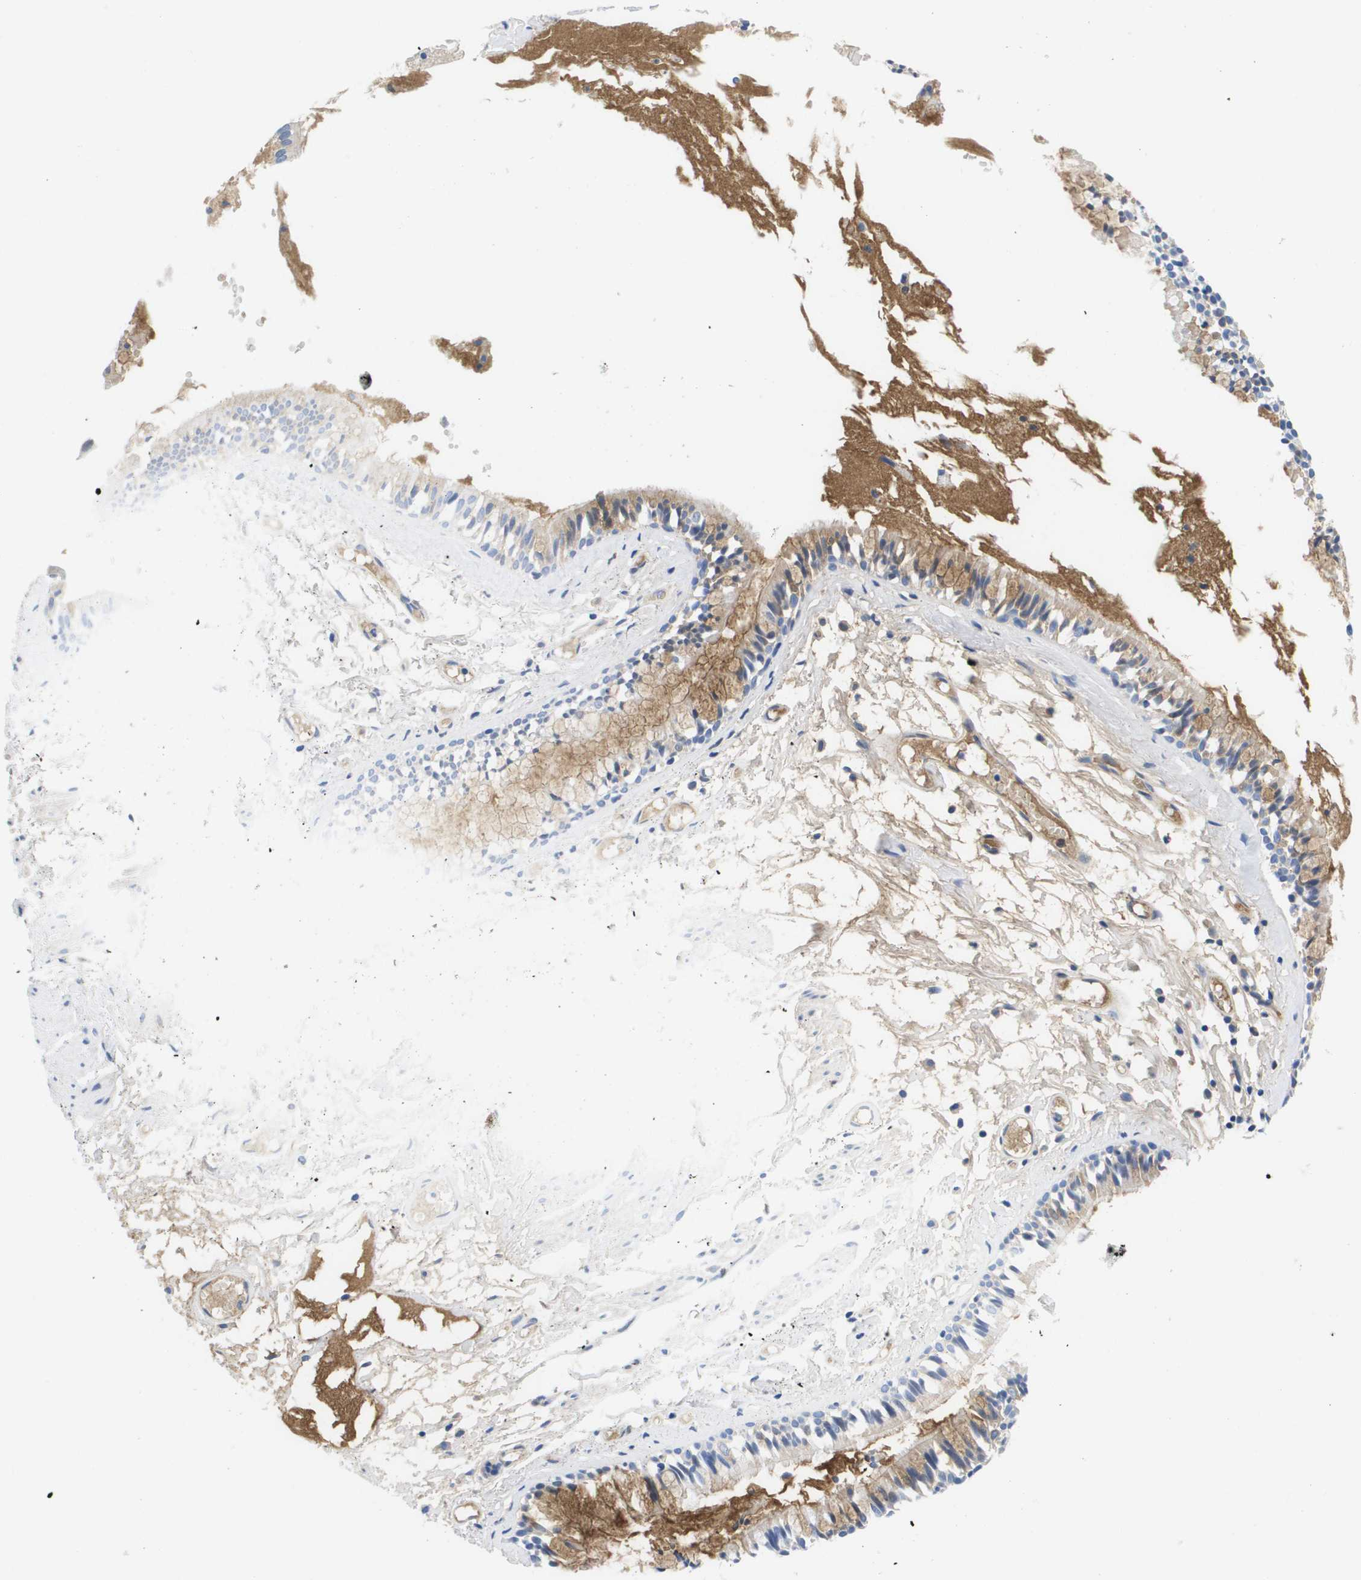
{"staining": {"intensity": "negative", "quantity": "none", "location": "none"}, "tissue": "bronchus", "cell_type": "Respiratory epithelial cells", "image_type": "normal", "snomed": [{"axis": "morphology", "description": "Normal tissue, NOS"}, {"axis": "morphology", "description": "Inflammation, NOS"}, {"axis": "topography", "description": "Cartilage tissue"}, {"axis": "topography", "description": "Lung"}], "caption": "Histopathology image shows no significant protein staining in respiratory epithelial cells of unremarkable bronchus.", "gene": "APOA1", "patient": {"sex": "male", "age": 71}}